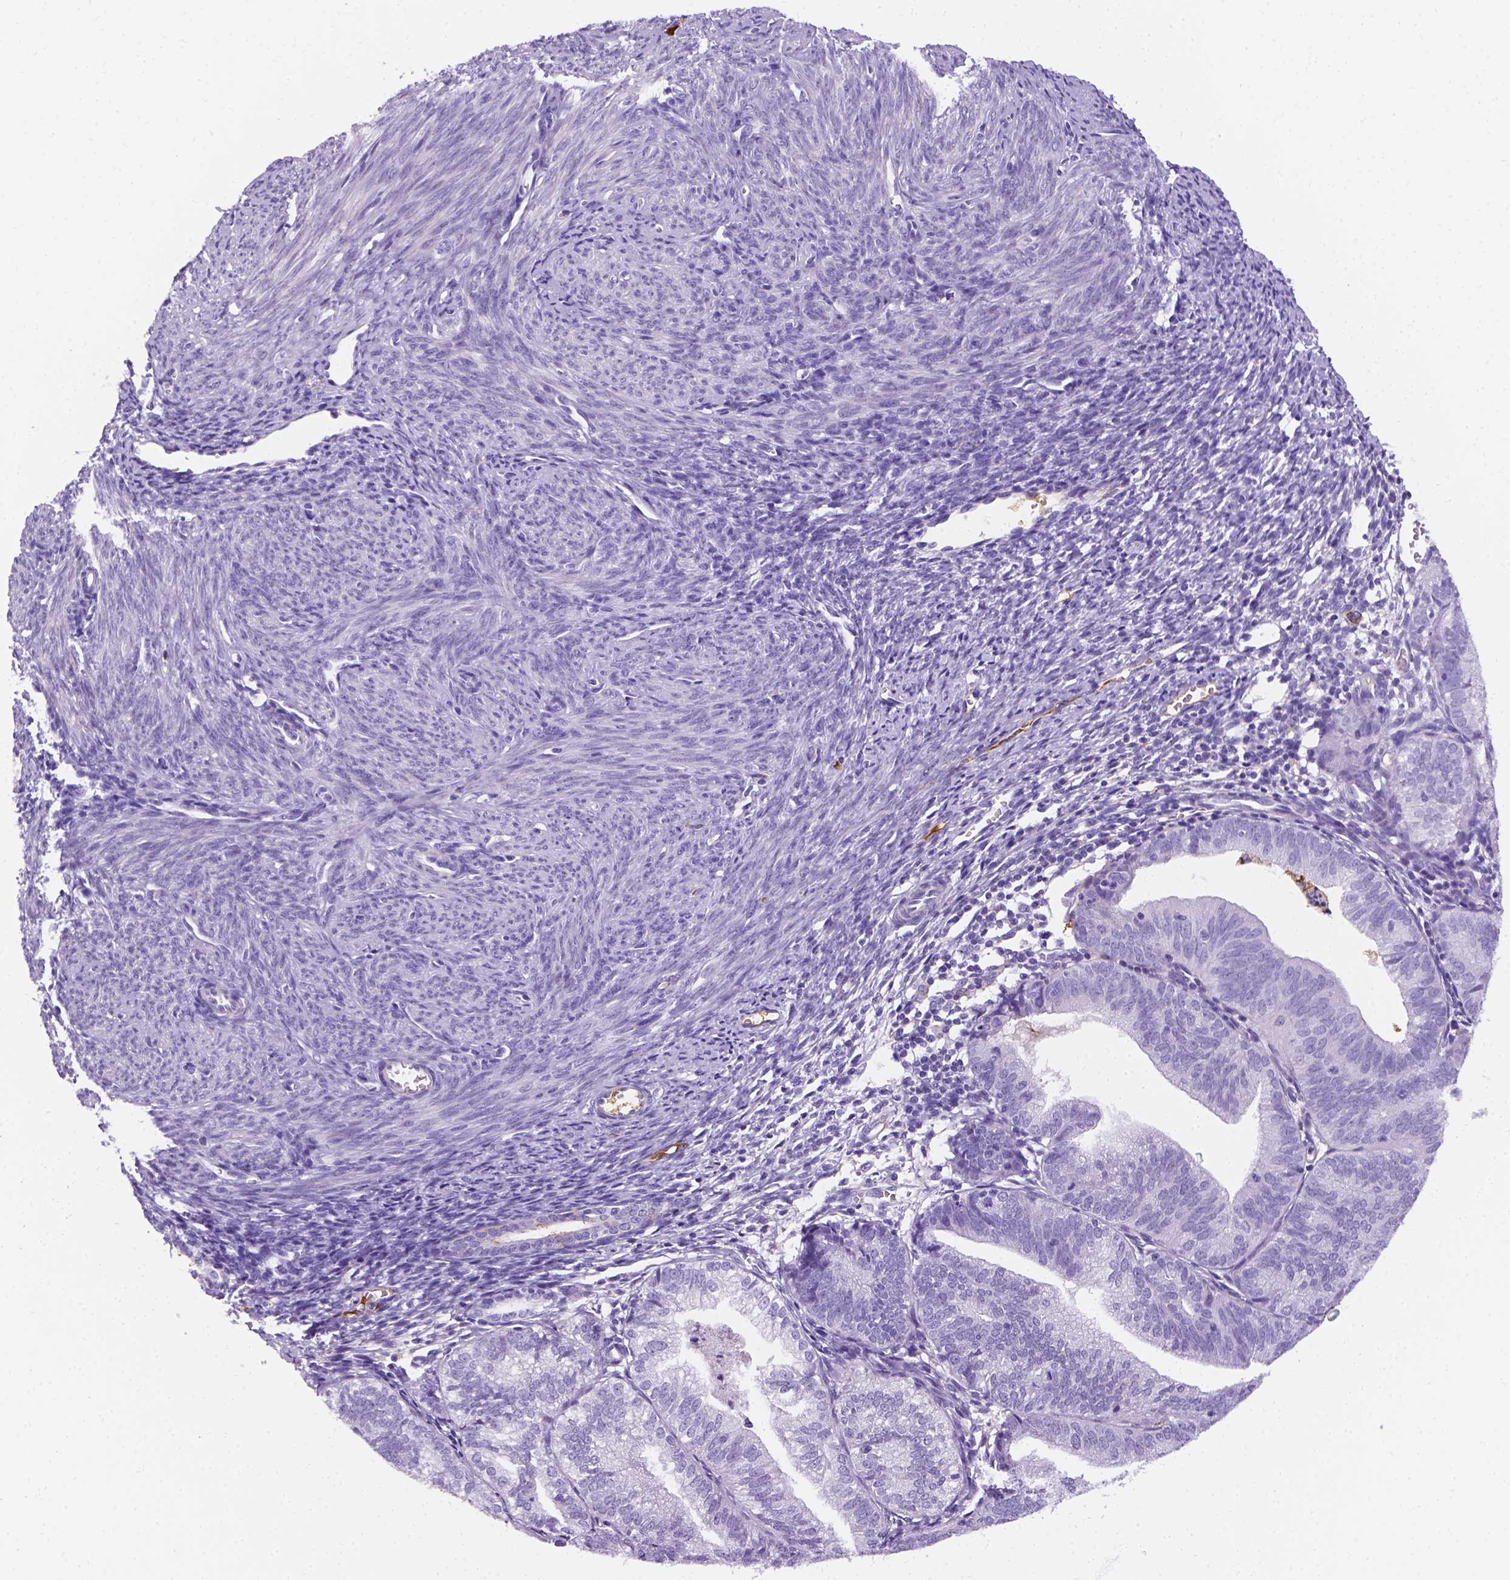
{"staining": {"intensity": "negative", "quantity": "none", "location": "none"}, "tissue": "endometrial cancer", "cell_type": "Tumor cells", "image_type": "cancer", "snomed": [{"axis": "morphology", "description": "Adenocarcinoma, NOS"}, {"axis": "topography", "description": "Endometrium"}], "caption": "Endometrial cancer was stained to show a protein in brown. There is no significant positivity in tumor cells.", "gene": "APOE", "patient": {"sex": "female", "age": 70}}